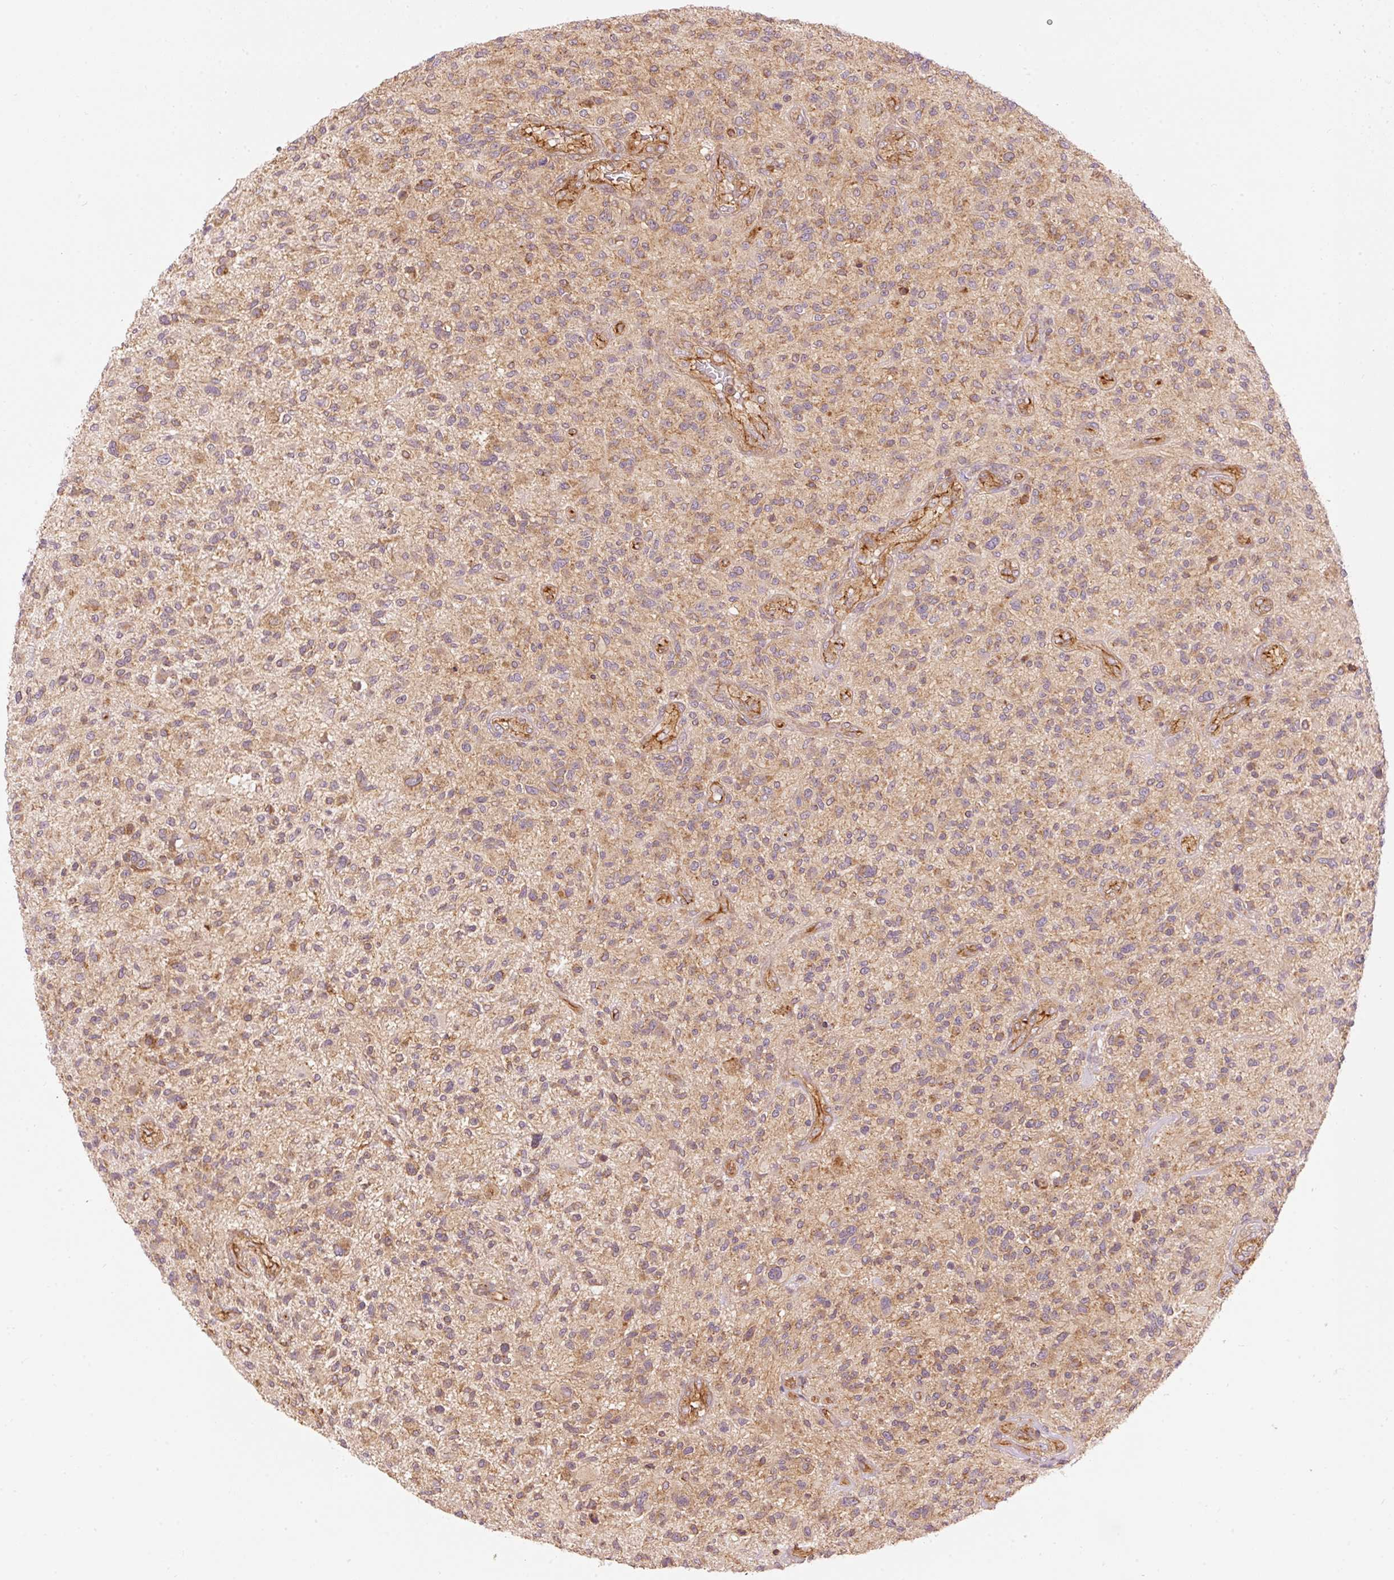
{"staining": {"intensity": "moderate", "quantity": "25%-75%", "location": "cytoplasmic/membranous"}, "tissue": "glioma", "cell_type": "Tumor cells", "image_type": "cancer", "snomed": [{"axis": "morphology", "description": "Glioma, malignant, High grade"}, {"axis": "topography", "description": "Brain"}], "caption": "Protein expression analysis of human high-grade glioma (malignant) reveals moderate cytoplasmic/membranous expression in about 25%-75% of tumor cells. (DAB IHC, brown staining for protein, blue staining for nuclei).", "gene": "ADCY4", "patient": {"sex": "male", "age": 47}}